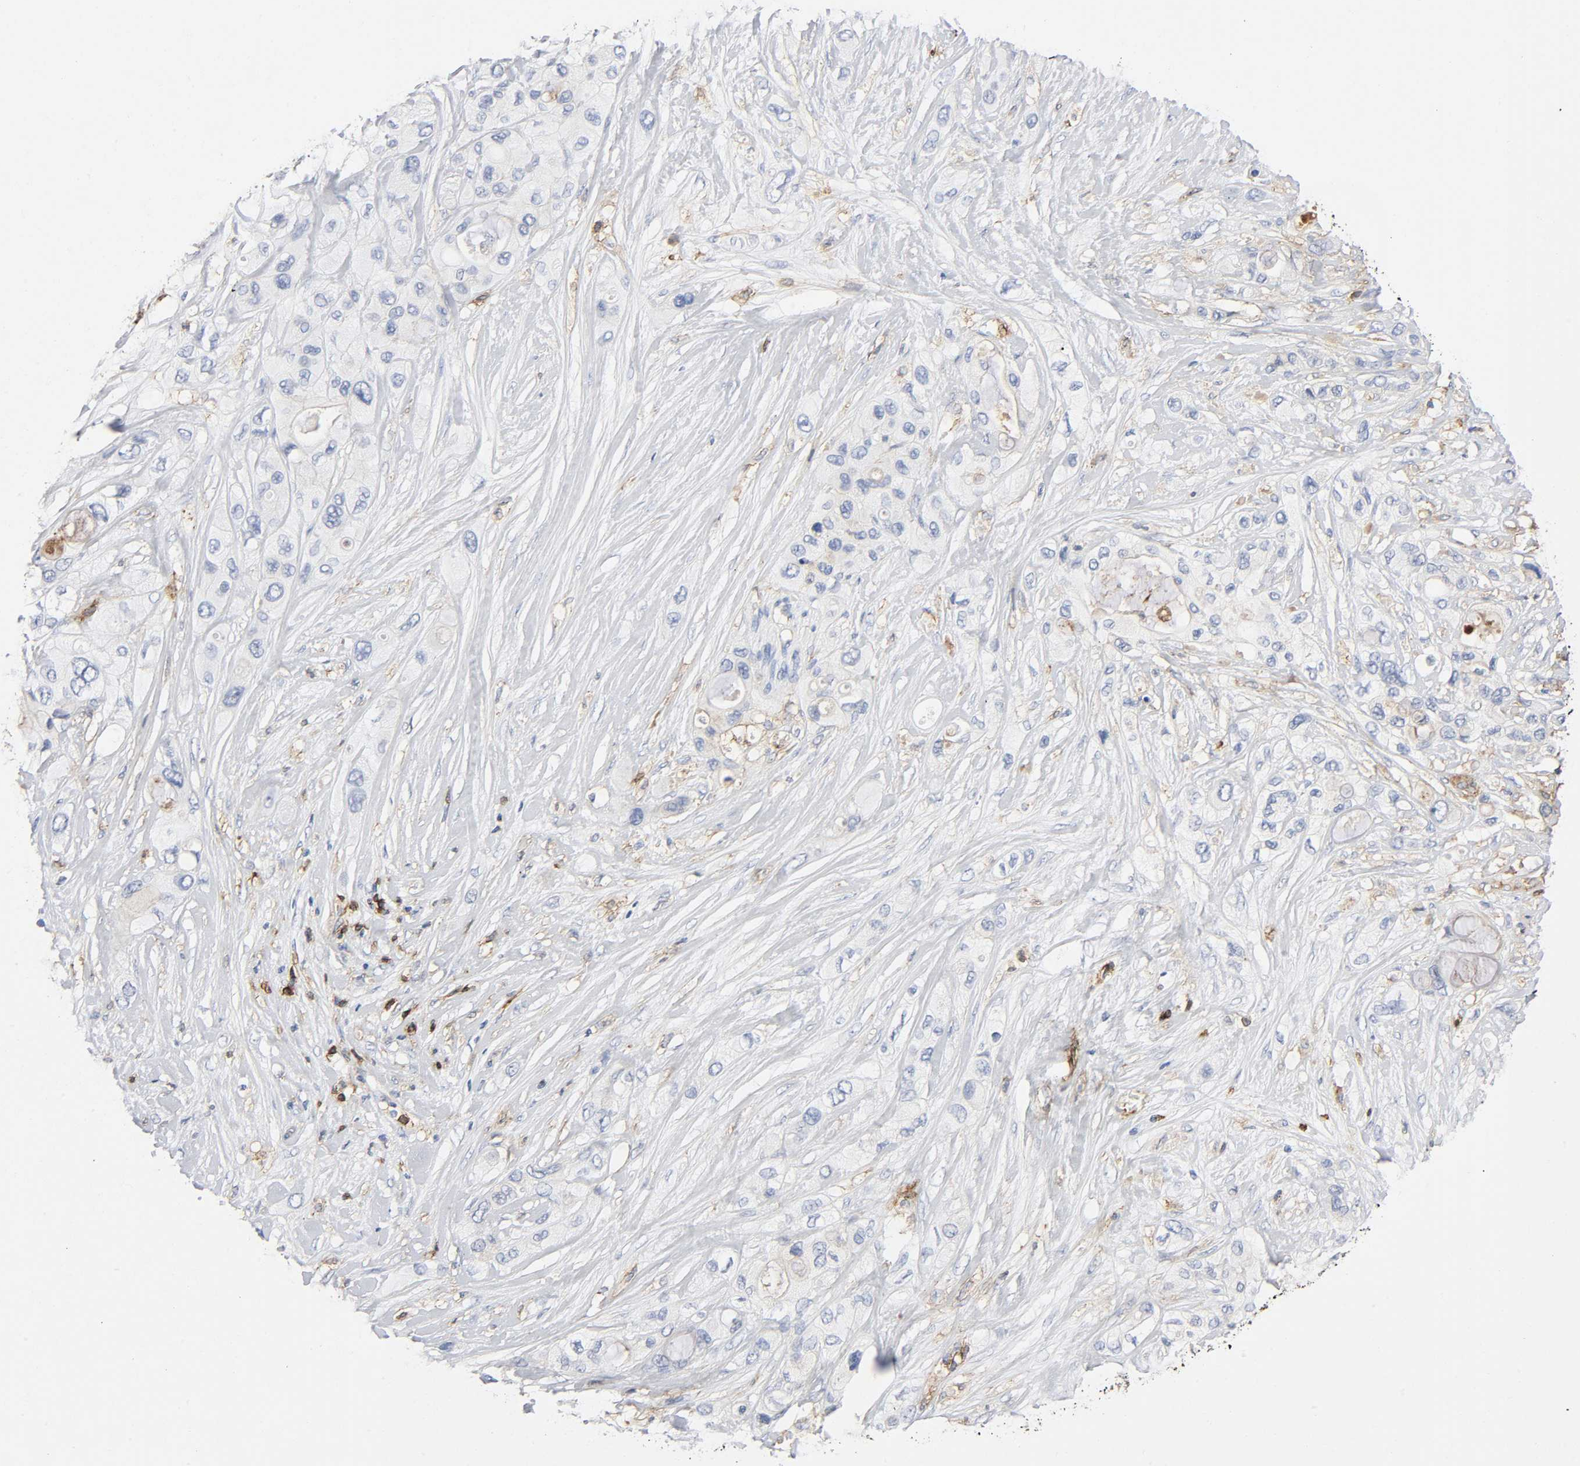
{"staining": {"intensity": "negative", "quantity": "none", "location": "none"}, "tissue": "pancreatic cancer", "cell_type": "Tumor cells", "image_type": "cancer", "snomed": [{"axis": "morphology", "description": "Adenocarcinoma, NOS"}, {"axis": "topography", "description": "Pancreas"}], "caption": "An IHC photomicrograph of pancreatic cancer (adenocarcinoma) is shown. There is no staining in tumor cells of pancreatic cancer (adenocarcinoma). The staining is performed using DAB (3,3'-diaminobenzidine) brown chromogen with nuclei counter-stained in using hematoxylin.", "gene": "LYN", "patient": {"sex": "female", "age": 59}}